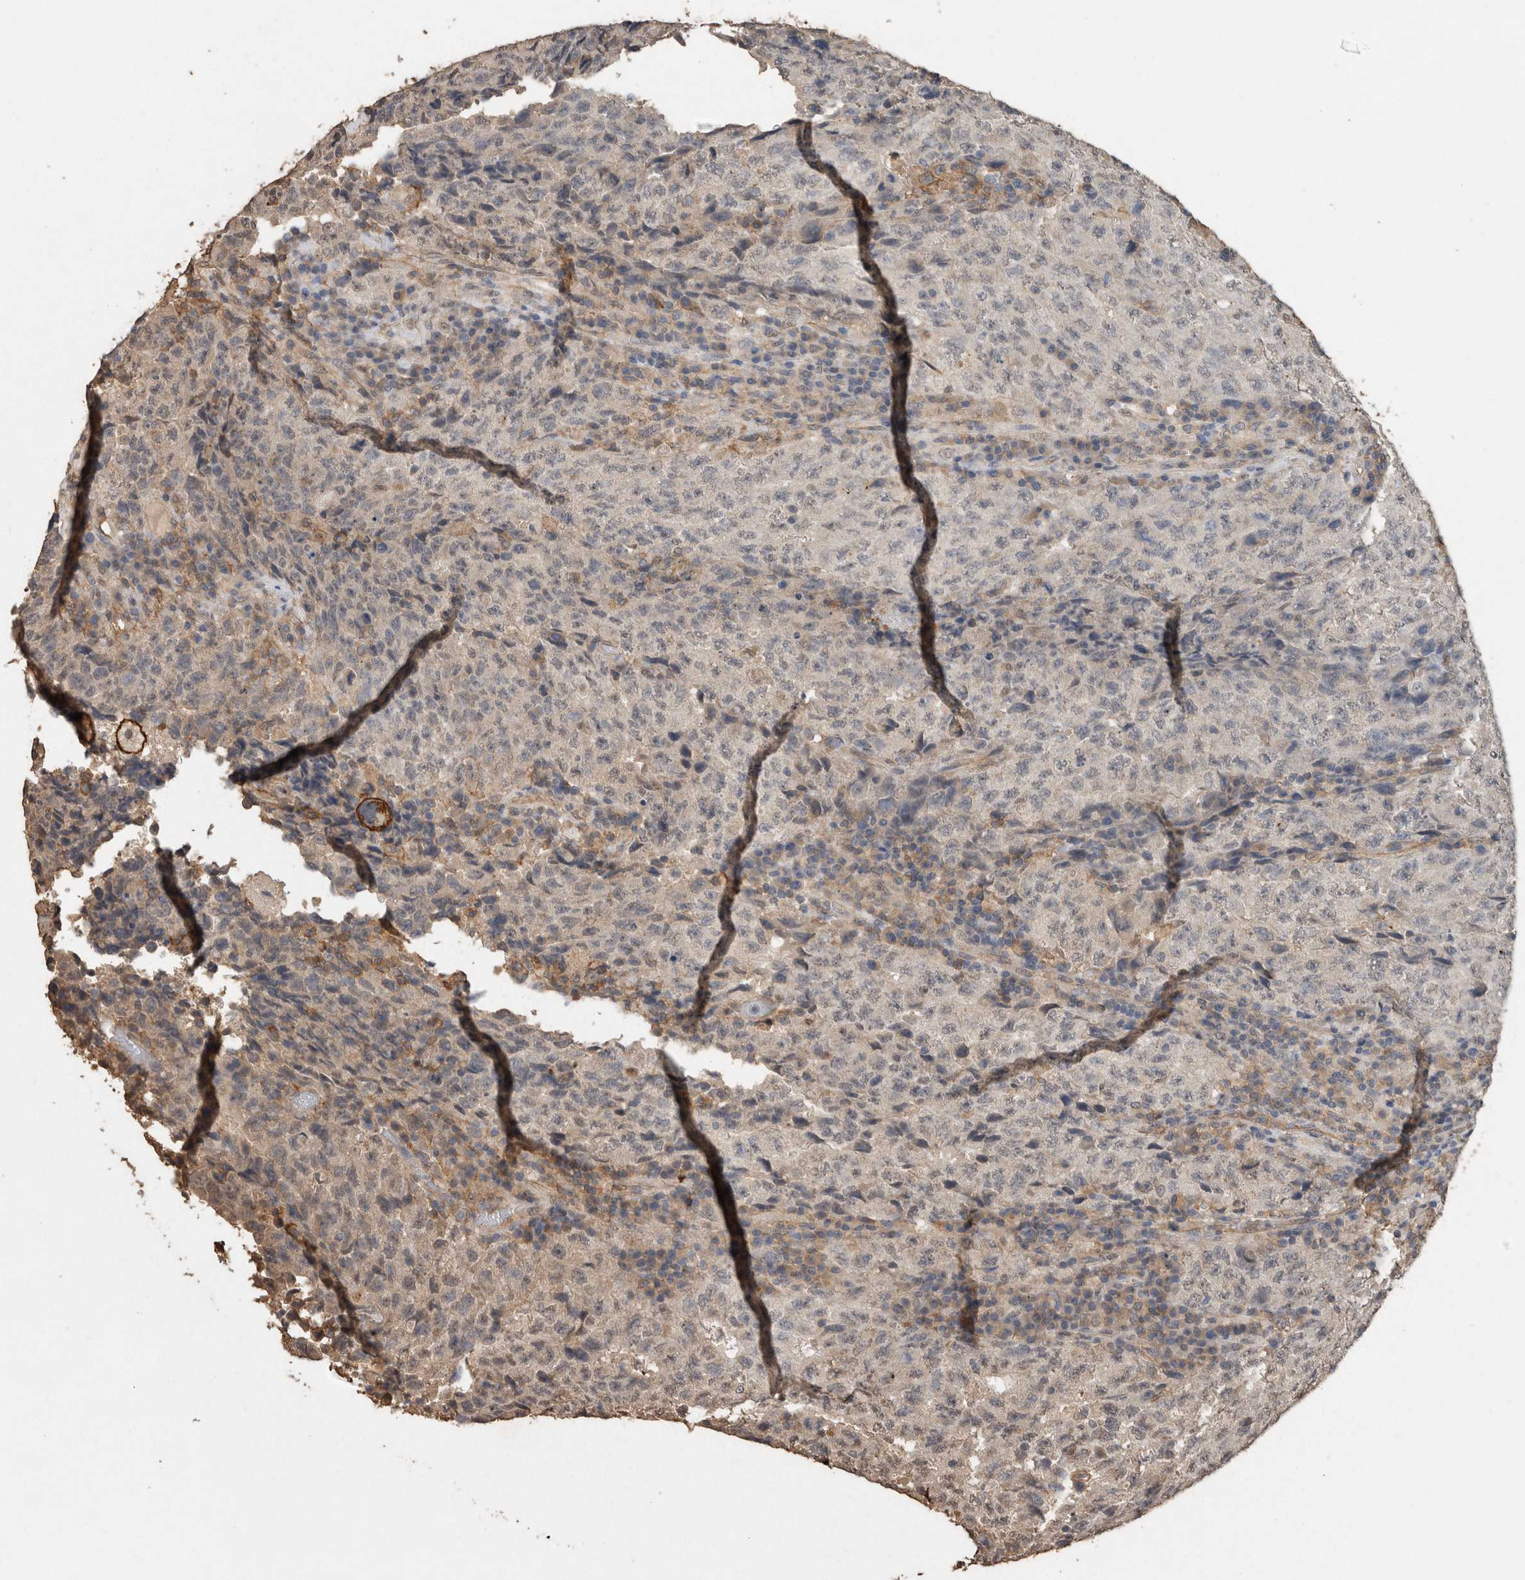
{"staining": {"intensity": "negative", "quantity": "none", "location": "none"}, "tissue": "testis cancer", "cell_type": "Tumor cells", "image_type": "cancer", "snomed": [{"axis": "morphology", "description": "Necrosis, NOS"}, {"axis": "morphology", "description": "Carcinoma, Embryonal, NOS"}, {"axis": "topography", "description": "Testis"}], "caption": "The histopathology image displays no staining of tumor cells in testis cancer.", "gene": "S100A10", "patient": {"sex": "male", "age": 19}}